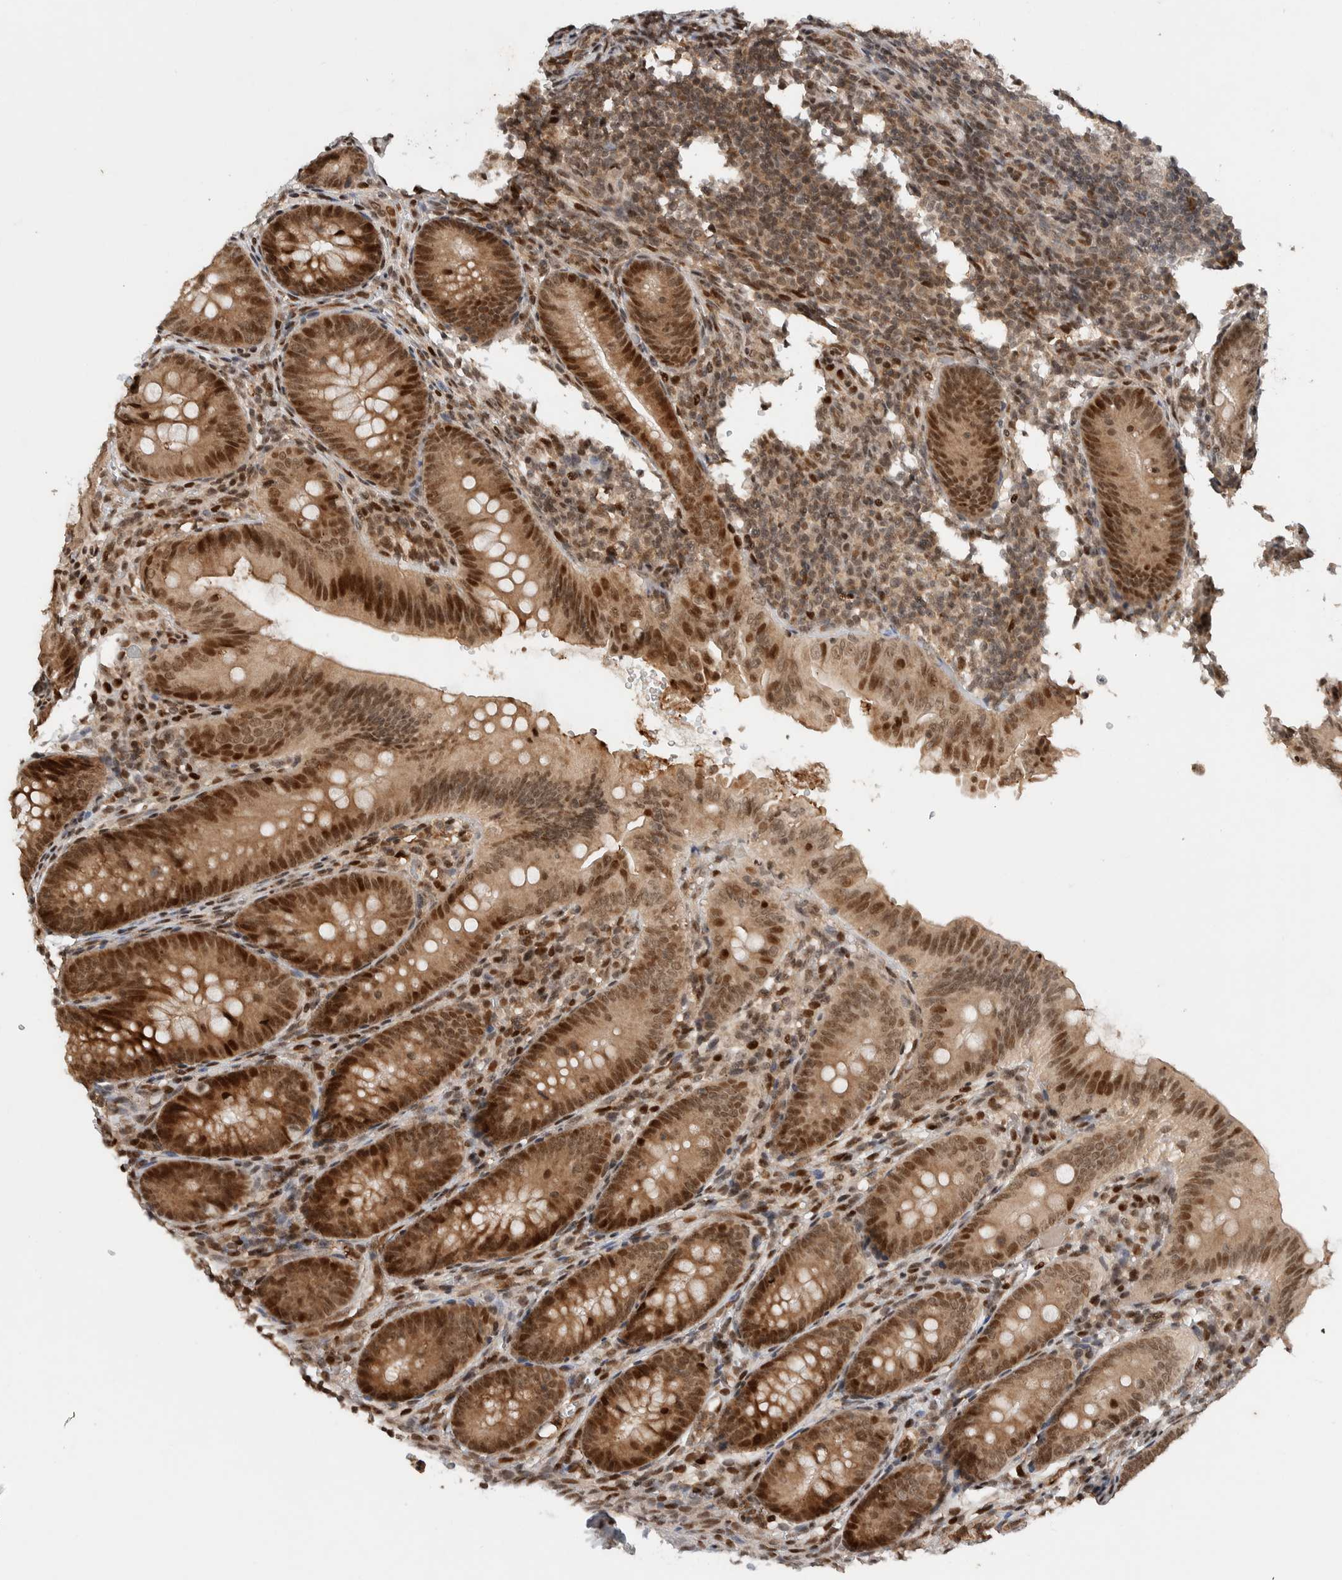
{"staining": {"intensity": "moderate", "quantity": ">75%", "location": "cytoplasmic/membranous,nuclear"}, "tissue": "appendix", "cell_type": "Glandular cells", "image_type": "normal", "snomed": [{"axis": "morphology", "description": "Normal tissue, NOS"}, {"axis": "topography", "description": "Appendix"}], "caption": "The immunohistochemical stain shows moderate cytoplasmic/membranous,nuclear staining in glandular cells of normal appendix. Nuclei are stained in blue.", "gene": "ZNF521", "patient": {"sex": "male", "age": 1}}